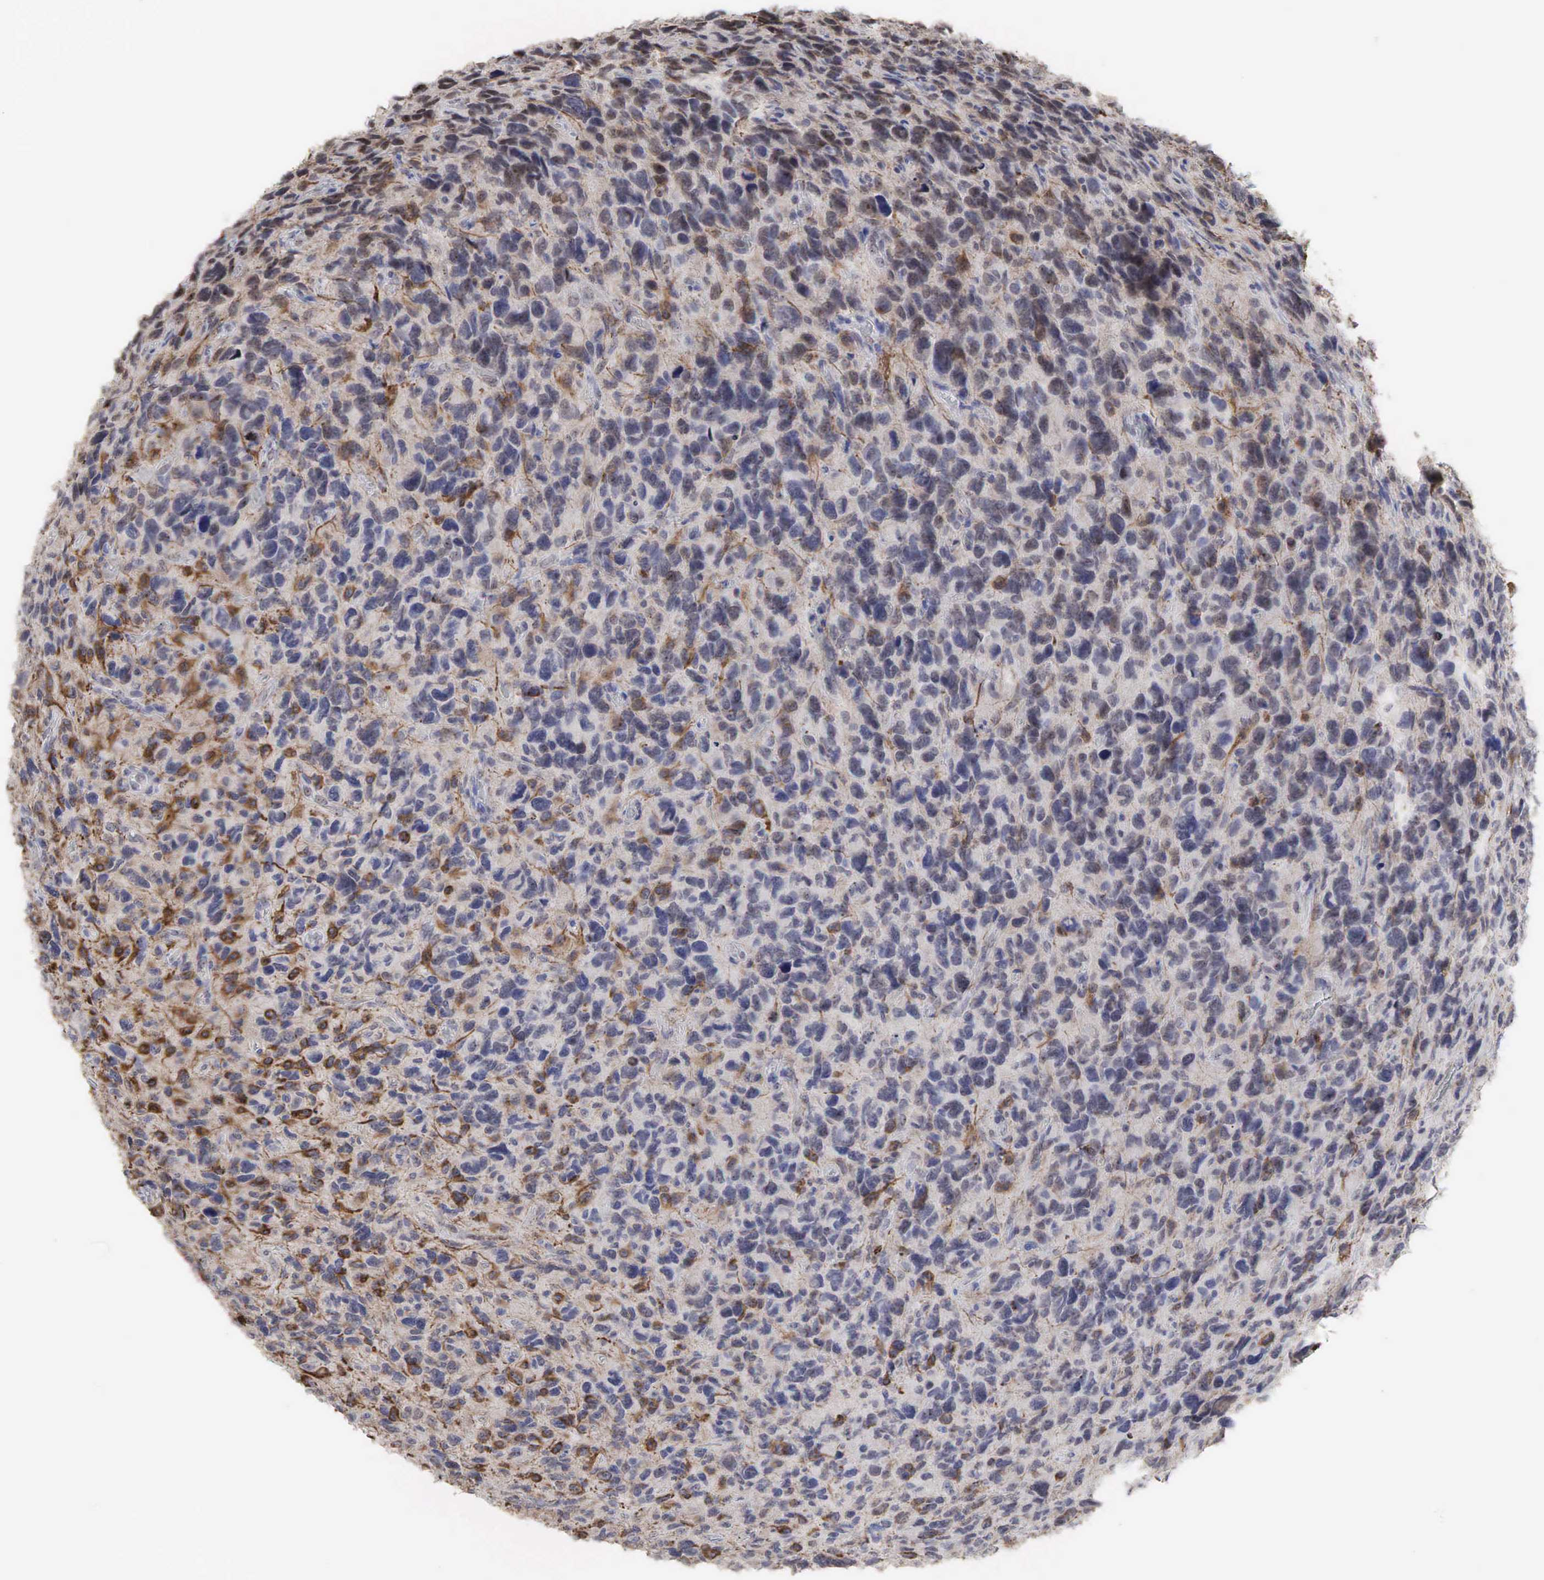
{"staining": {"intensity": "moderate", "quantity": "25%-75%", "location": "cytoplasmic/membranous,nuclear"}, "tissue": "glioma", "cell_type": "Tumor cells", "image_type": "cancer", "snomed": [{"axis": "morphology", "description": "Glioma, malignant, High grade"}, {"axis": "topography", "description": "Brain"}], "caption": "About 25%-75% of tumor cells in human glioma exhibit moderate cytoplasmic/membranous and nuclear protein expression as visualized by brown immunohistochemical staining.", "gene": "DKC1", "patient": {"sex": "female", "age": 60}}